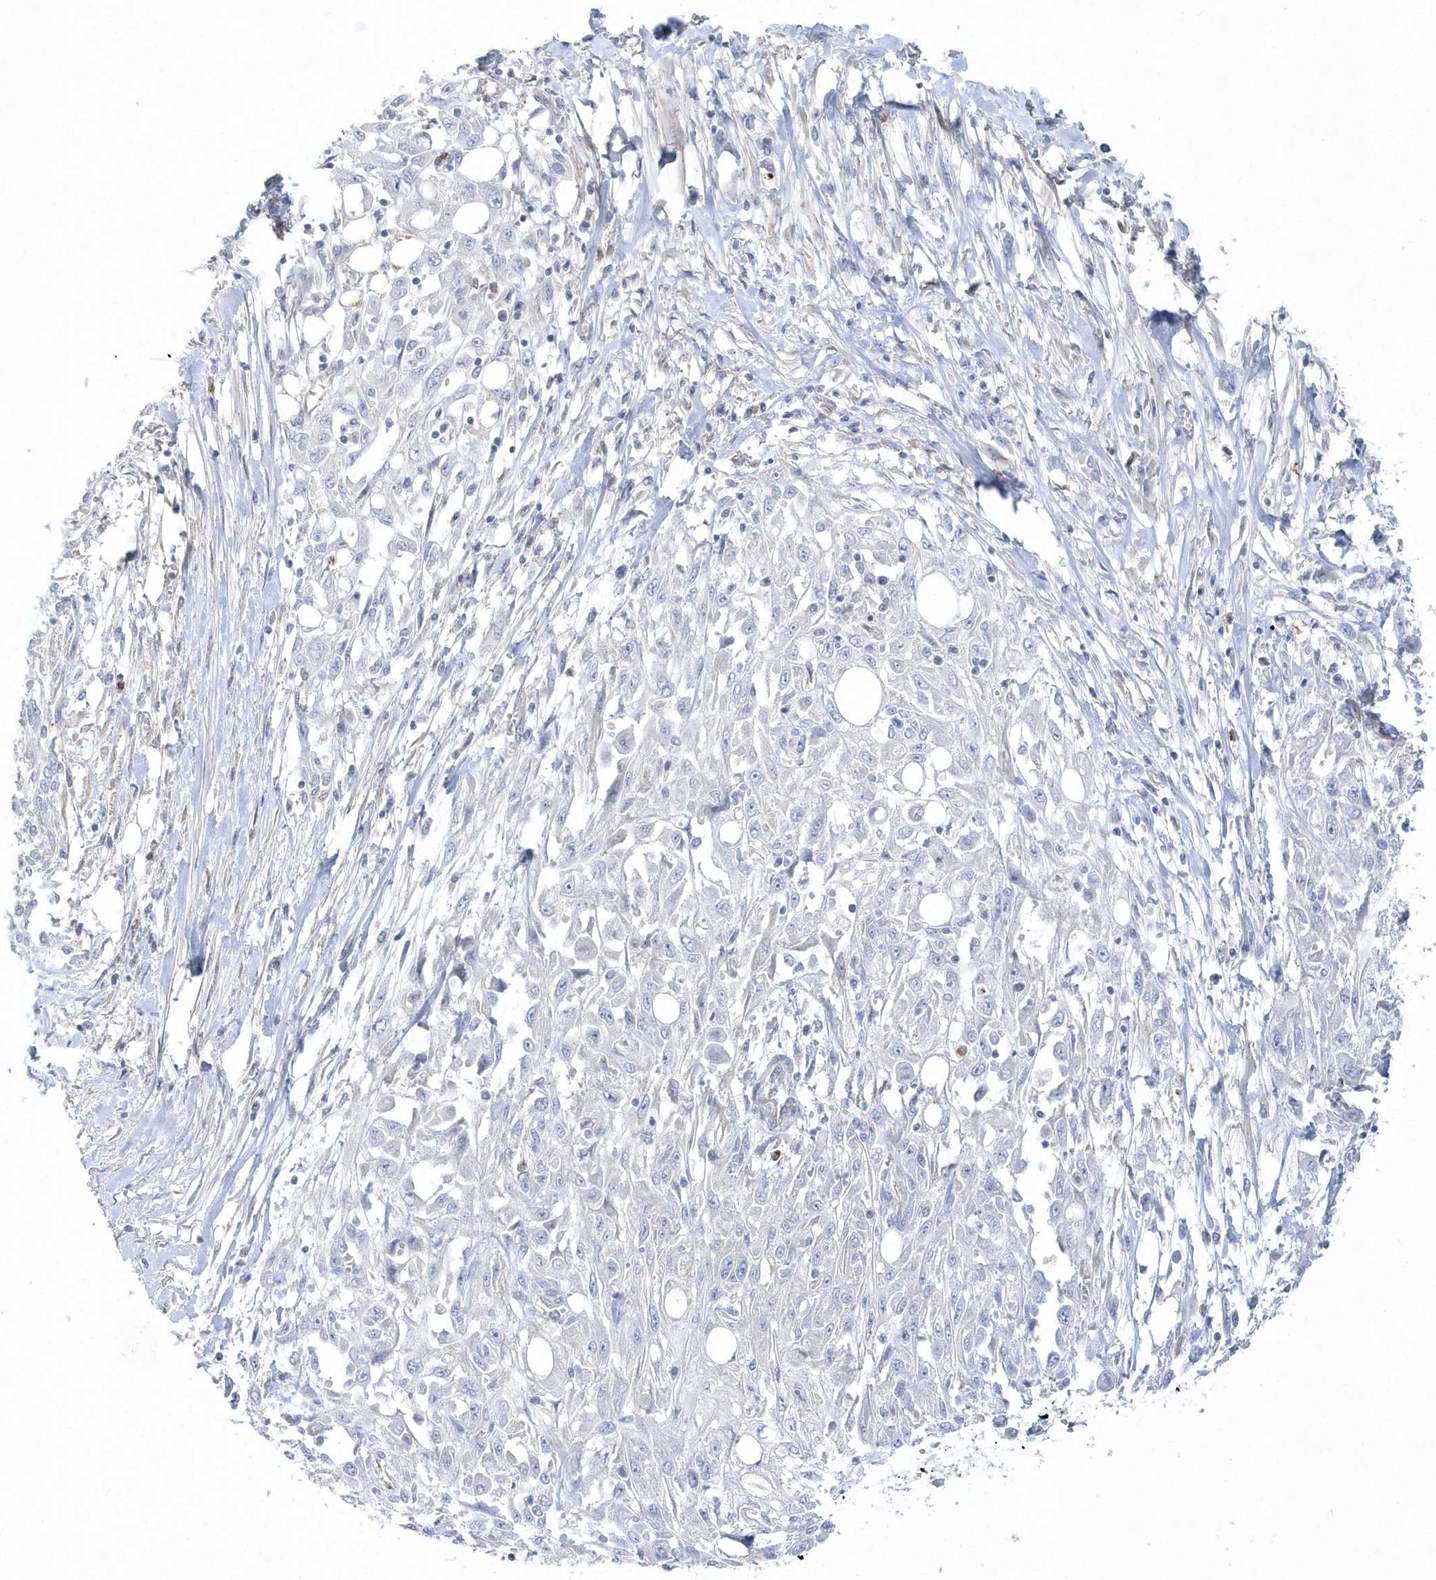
{"staining": {"intensity": "negative", "quantity": "none", "location": "none"}, "tissue": "skin cancer", "cell_type": "Tumor cells", "image_type": "cancer", "snomed": [{"axis": "morphology", "description": "Squamous cell carcinoma, NOS"}, {"axis": "morphology", "description": "Squamous cell carcinoma, metastatic, NOS"}, {"axis": "topography", "description": "Skin"}, {"axis": "topography", "description": "Lymph node"}], "caption": "There is no significant staining in tumor cells of skin cancer (metastatic squamous cell carcinoma).", "gene": "DNAH1", "patient": {"sex": "male", "age": 75}}